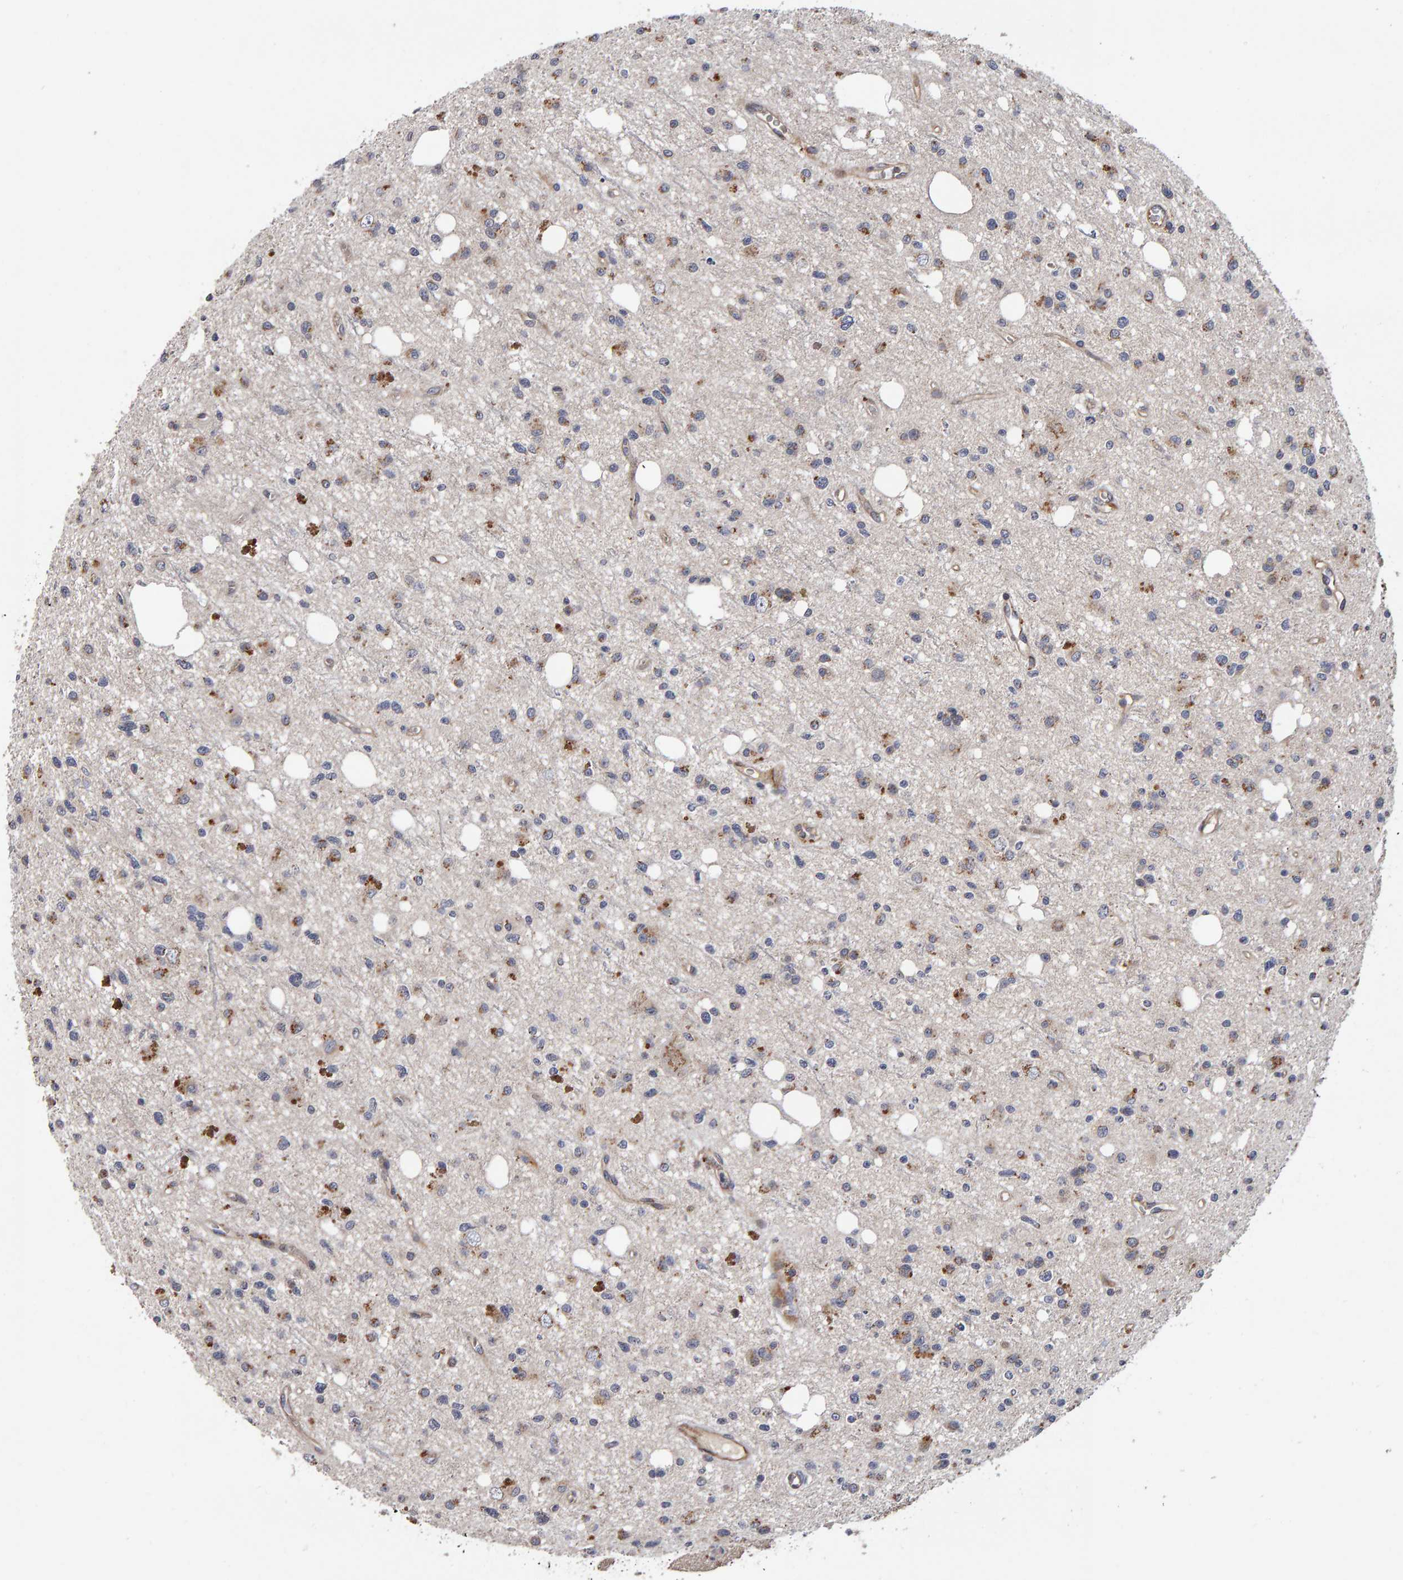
{"staining": {"intensity": "moderate", "quantity": ">75%", "location": "cytoplasmic/membranous"}, "tissue": "glioma", "cell_type": "Tumor cells", "image_type": "cancer", "snomed": [{"axis": "morphology", "description": "Glioma, malignant, High grade"}, {"axis": "topography", "description": "Brain"}], "caption": "About >75% of tumor cells in malignant glioma (high-grade) exhibit moderate cytoplasmic/membranous protein positivity as visualized by brown immunohistochemical staining.", "gene": "CANT1", "patient": {"sex": "female", "age": 62}}